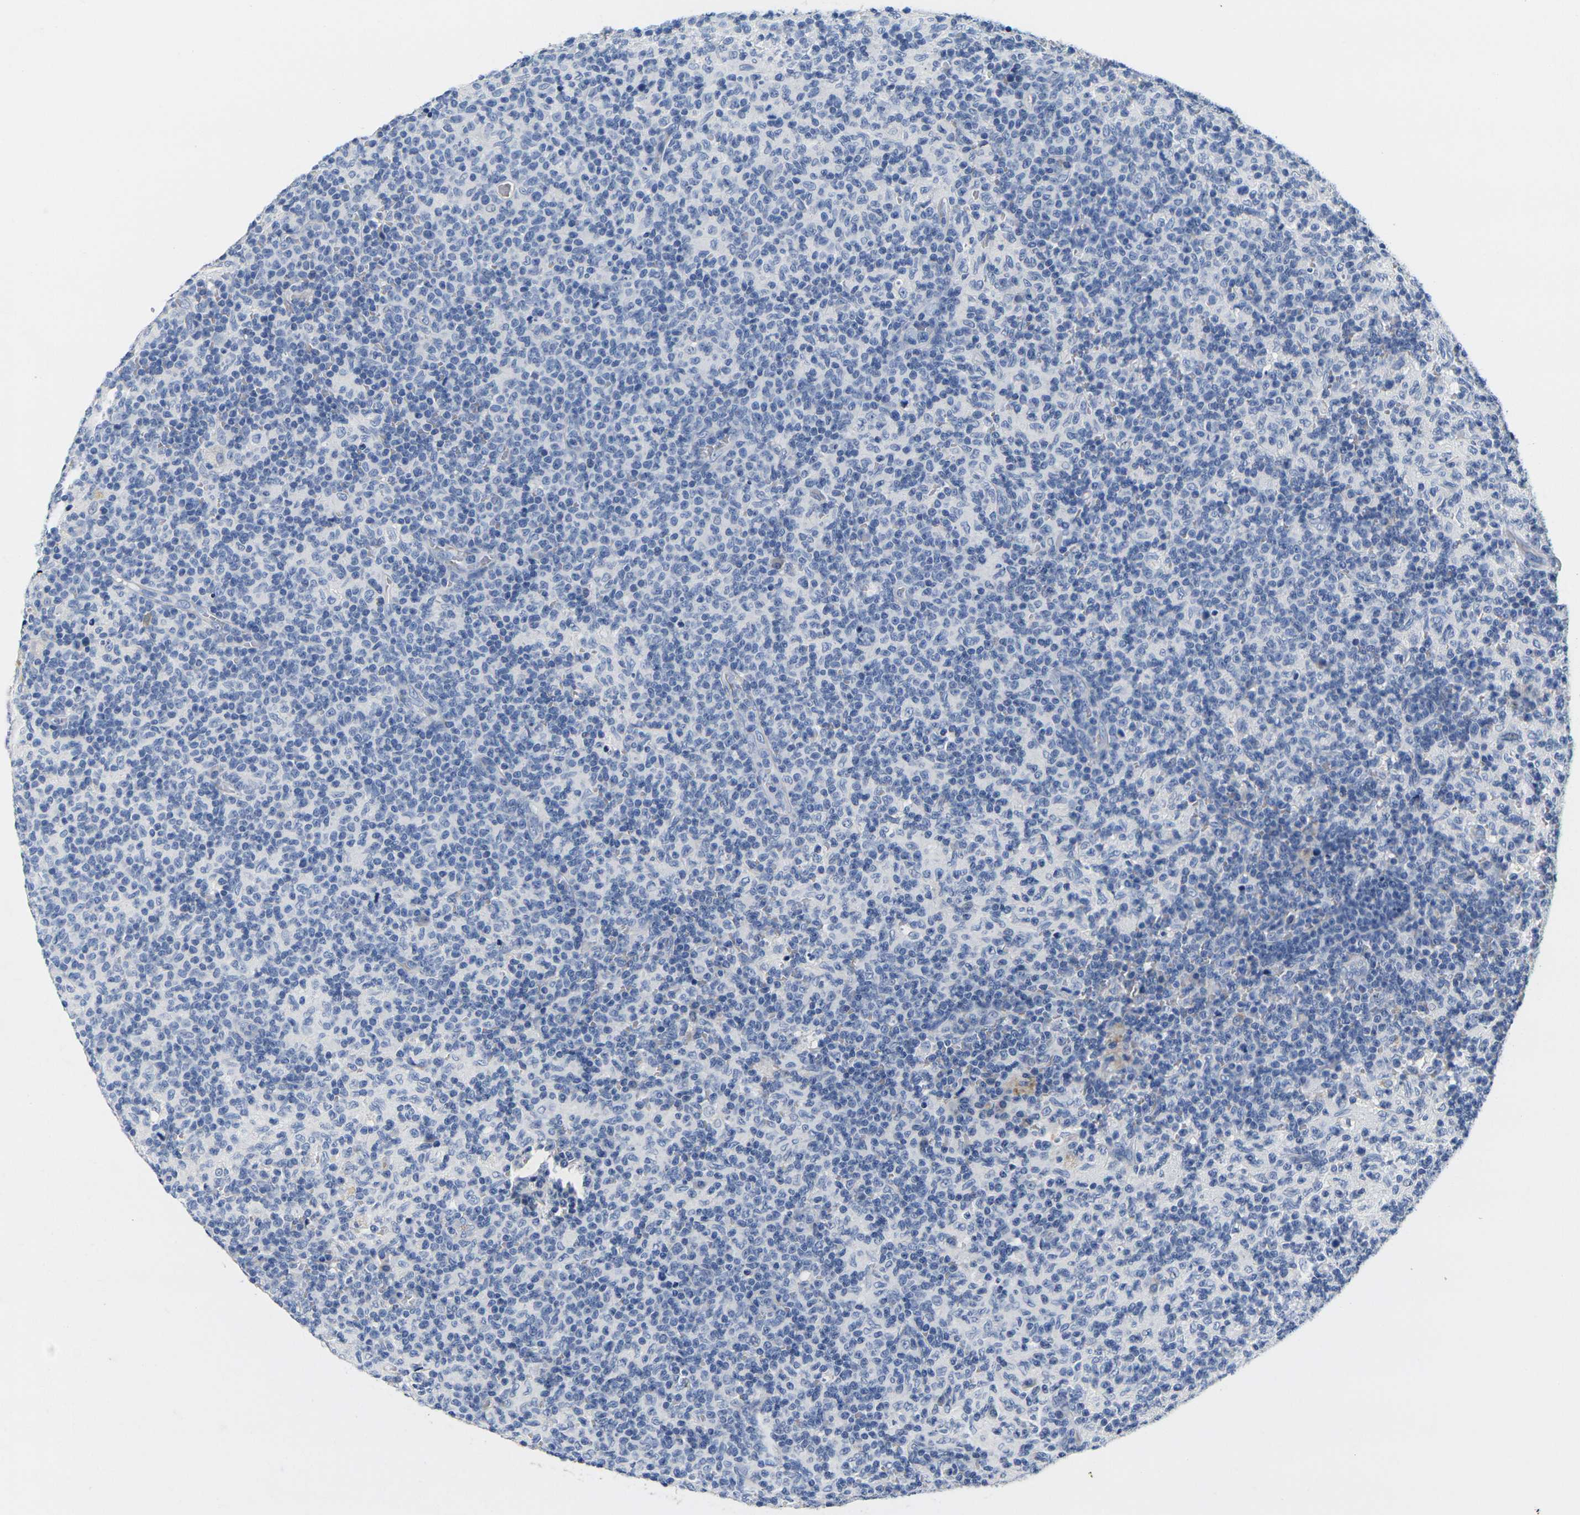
{"staining": {"intensity": "negative", "quantity": "none", "location": "none"}, "tissue": "lymph node", "cell_type": "Germinal center cells", "image_type": "normal", "snomed": [{"axis": "morphology", "description": "Normal tissue, NOS"}, {"axis": "morphology", "description": "Inflammation, NOS"}, {"axis": "topography", "description": "Lymph node"}], "caption": "This is an IHC micrograph of normal human lymph node. There is no expression in germinal center cells.", "gene": "NOCT", "patient": {"sex": "male", "age": 55}}